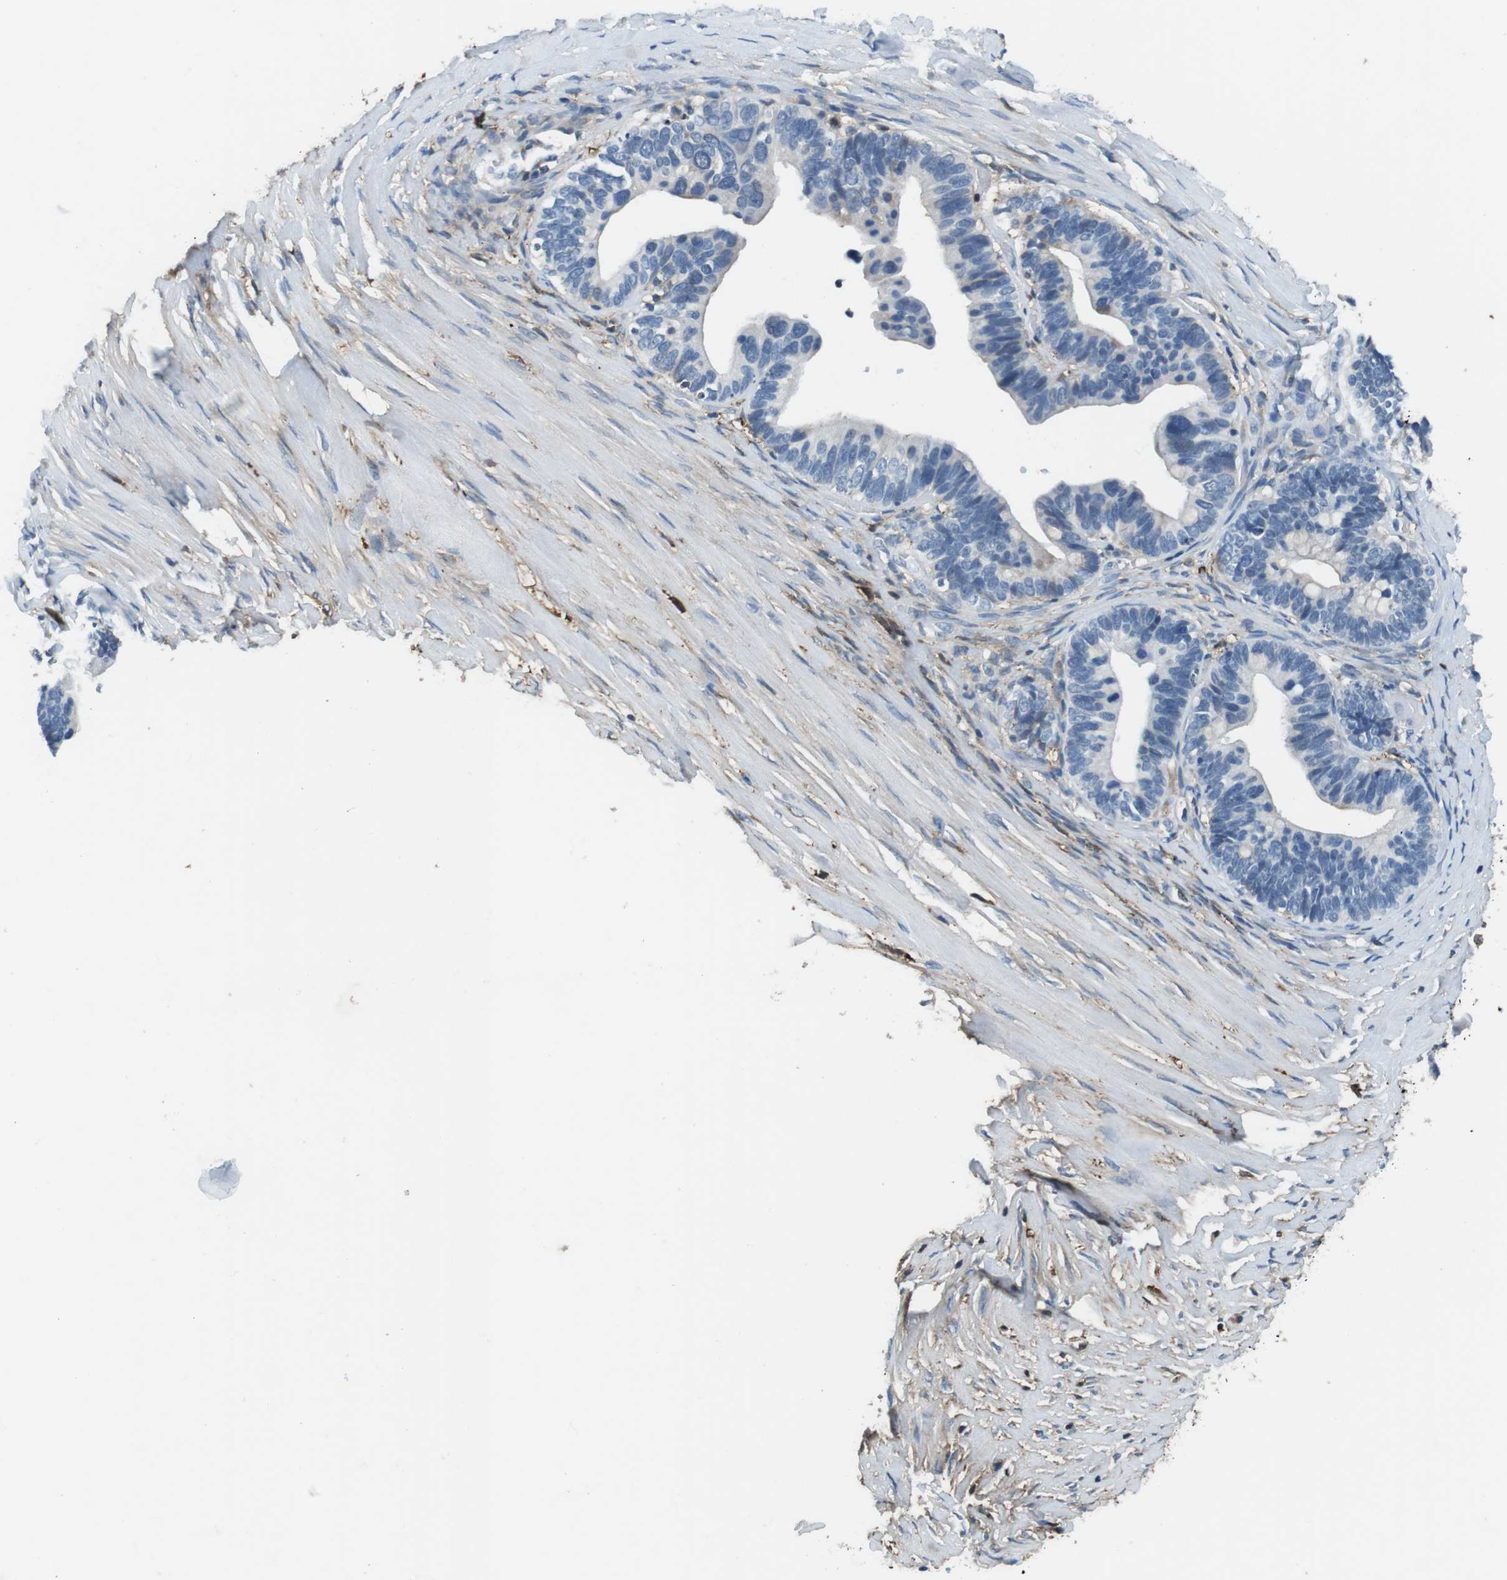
{"staining": {"intensity": "negative", "quantity": "none", "location": "none"}, "tissue": "ovarian cancer", "cell_type": "Tumor cells", "image_type": "cancer", "snomed": [{"axis": "morphology", "description": "Cystadenocarcinoma, serous, NOS"}, {"axis": "topography", "description": "Ovary"}], "caption": "Protein analysis of ovarian cancer demonstrates no significant staining in tumor cells. Nuclei are stained in blue.", "gene": "TMPRSS15", "patient": {"sex": "female", "age": 56}}